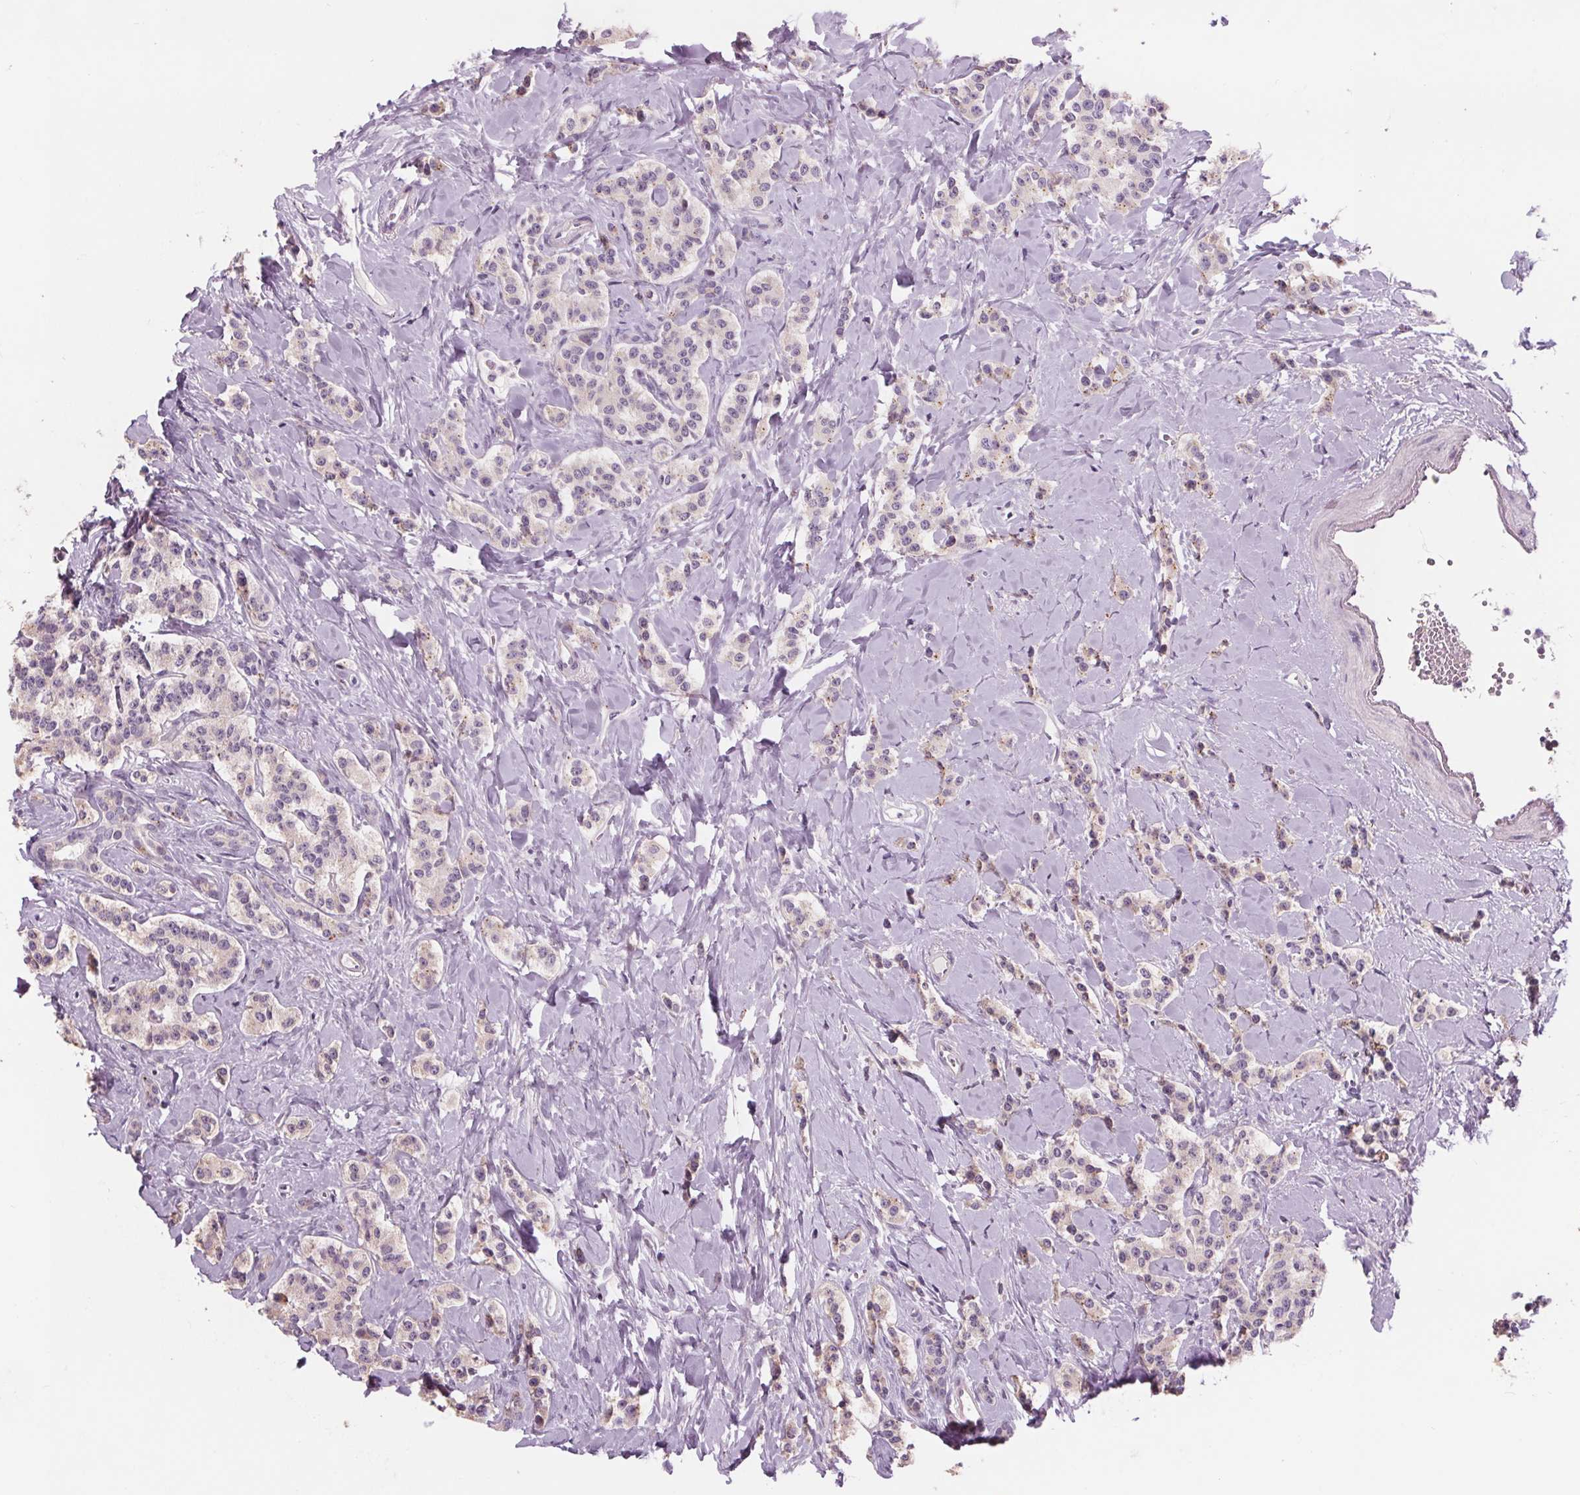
{"staining": {"intensity": "negative", "quantity": "none", "location": "none"}, "tissue": "carcinoid", "cell_type": "Tumor cells", "image_type": "cancer", "snomed": [{"axis": "morphology", "description": "Normal tissue, NOS"}, {"axis": "morphology", "description": "Carcinoid, malignant, NOS"}, {"axis": "topography", "description": "Pancreas"}], "caption": "A high-resolution histopathology image shows immunohistochemistry staining of carcinoid, which exhibits no significant expression in tumor cells.", "gene": "SAMD5", "patient": {"sex": "male", "age": 36}}